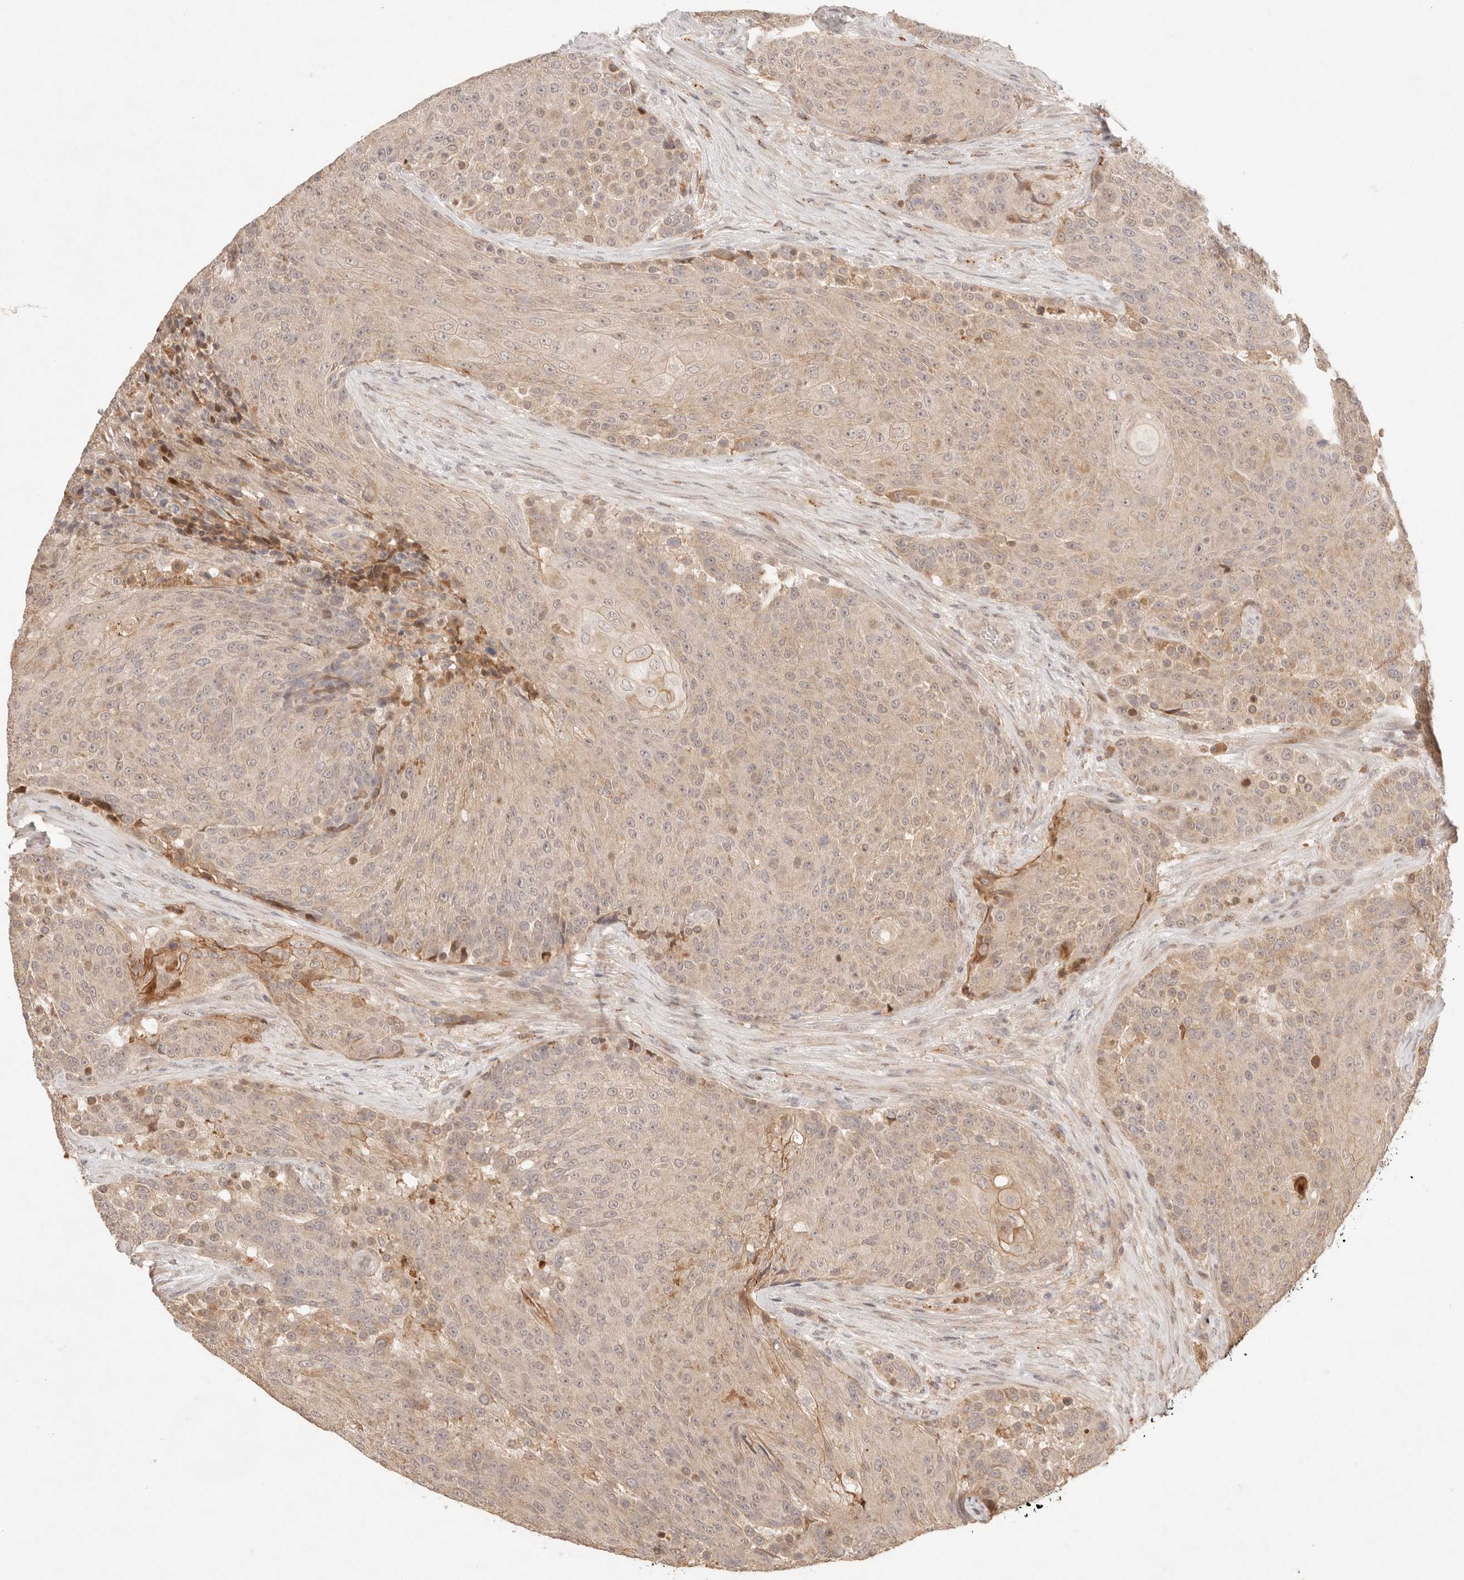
{"staining": {"intensity": "weak", "quantity": ">75%", "location": "cytoplasmic/membranous,nuclear"}, "tissue": "urothelial cancer", "cell_type": "Tumor cells", "image_type": "cancer", "snomed": [{"axis": "morphology", "description": "Urothelial carcinoma, High grade"}, {"axis": "topography", "description": "Urinary bladder"}], "caption": "DAB immunohistochemical staining of high-grade urothelial carcinoma reveals weak cytoplasmic/membranous and nuclear protein expression in about >75% of tumor cells. (IHC, brightfield microscopy, high magnification).", "gene": "PHLDA3", "patient": {"sex": "female", "age": 63}}